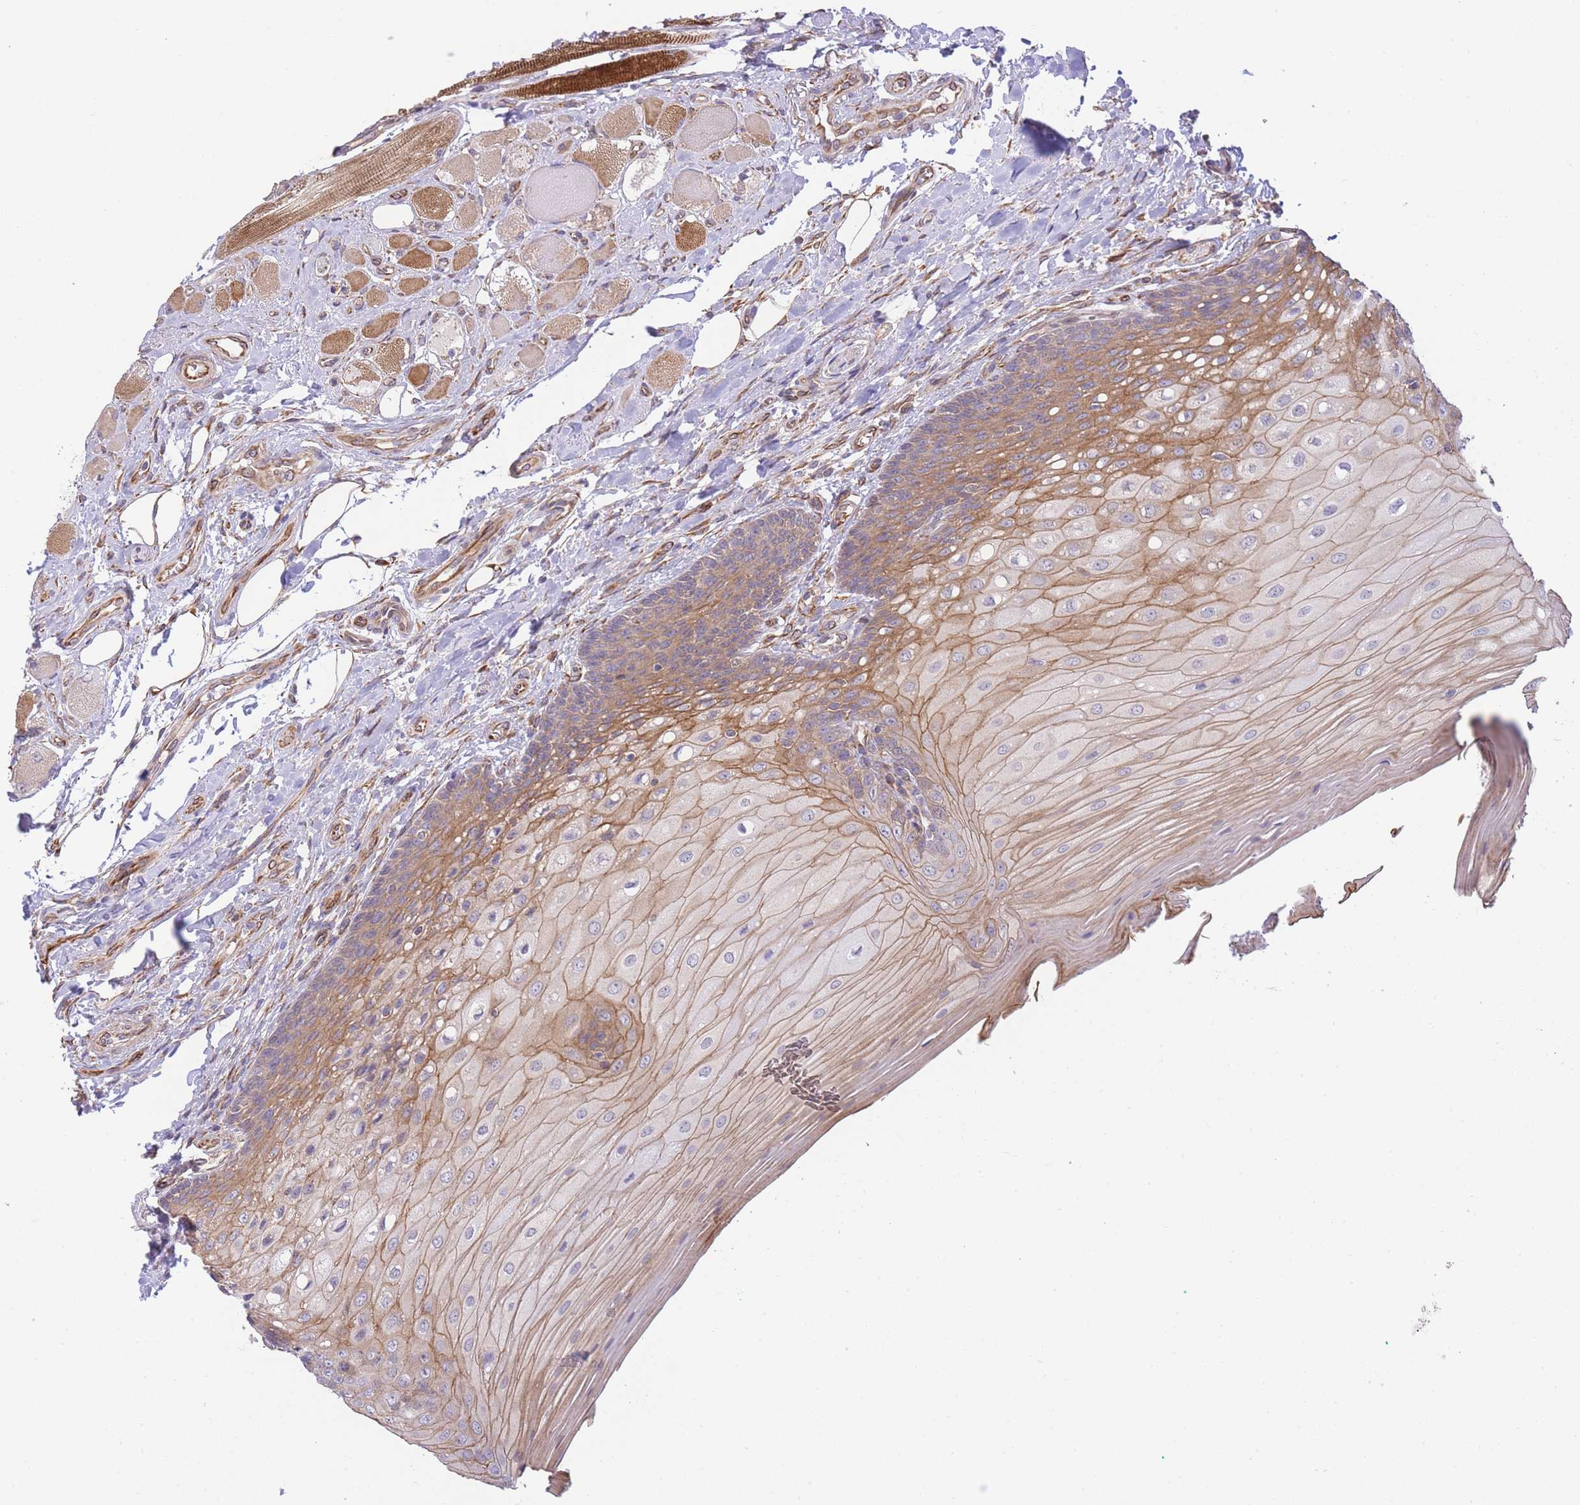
{"staining": {"intensity": "moderate", "quantity": ">75%", "location": "cytoplasmic/membranous"}, "tissue": "oral mucosa", "cell_type": "Squamous epithelial cells", "image_type": "normal", "snomed": [{"axis": "morphology", "description": "Normal tissue, NOS"}, {"axis": "morphology", "description": "Squamous cell carcinoma, NOS"}, {"axis": "topography", "description": "Oral tissue"}, {"axis": "topography", "description": "Tounge, NOS"}, {"axis": "topography", "description": "Head-Neck"}], "caption": "The micrograph demonstrates a brown stain indicating the presence of a protein in the cytoplasmic/membranous of squamous epithelial cells in oral mucosa. (Stains: DAB (3,3'-diaminobenzidine) in brown, nuclei in blue, Microscopy: brightfield microscopy at high magnification).", "gene": "CTBP1", "patient": {"sex": "male", "age": 79}}